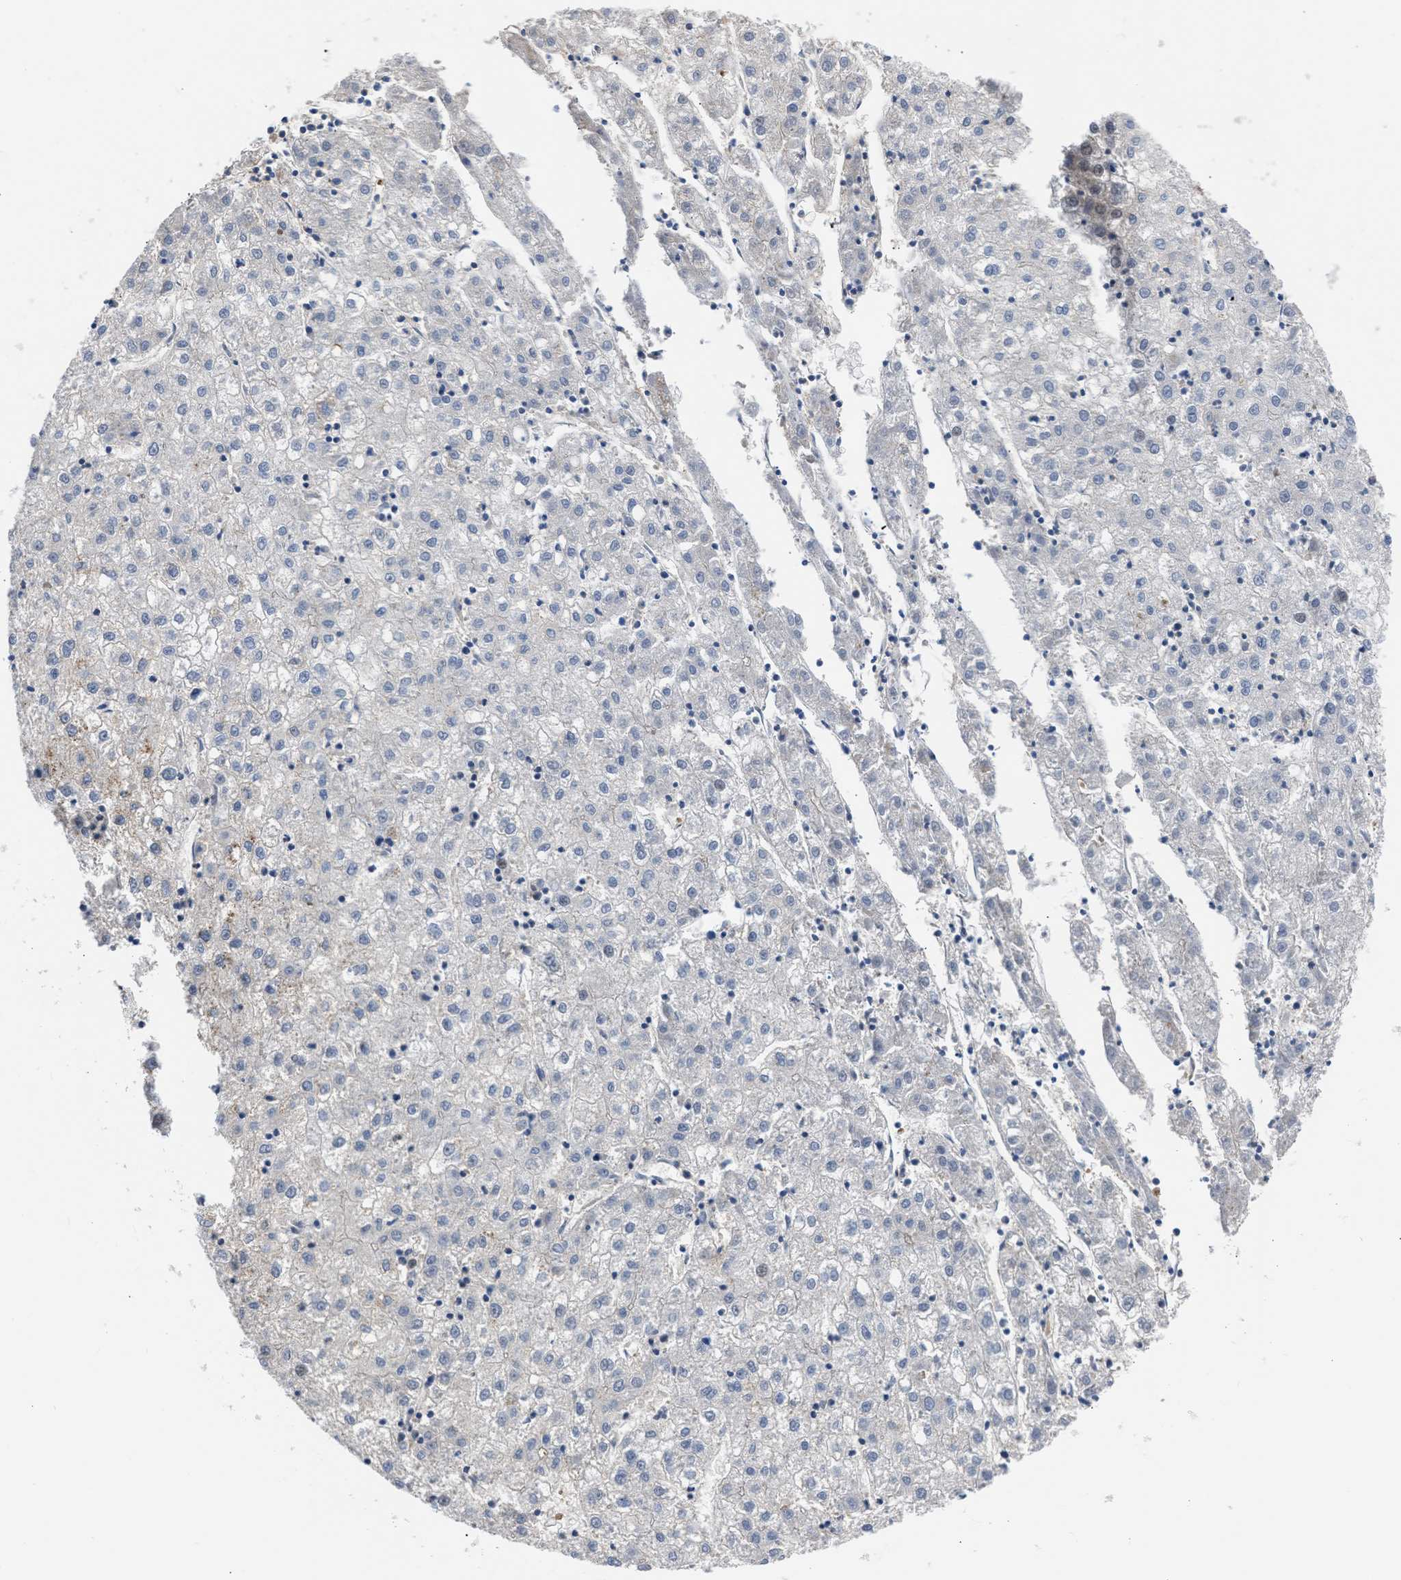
{"staining": {"intensity": "negative", "quantity": "none", "location": "none"}, "tissue": "liver cancer", "cell_type": "Tumor cells", "image_type": "cancer", "snomed": [{"axis": "morphology", "description": "Carcinoma, Hepatocellular, NOS"}, {"axis": "topography", "description": "Liver"}], "caption": "High magnification brightfield microscopy of liver cancer stained with DAB (3,3'-diaminobenzidine) (brown) and counterstained with hematoxylin (blue): tumor cells show no significant staining.", "gene": "MAS1L", "patient": {"sex": "male", "age": 72}}